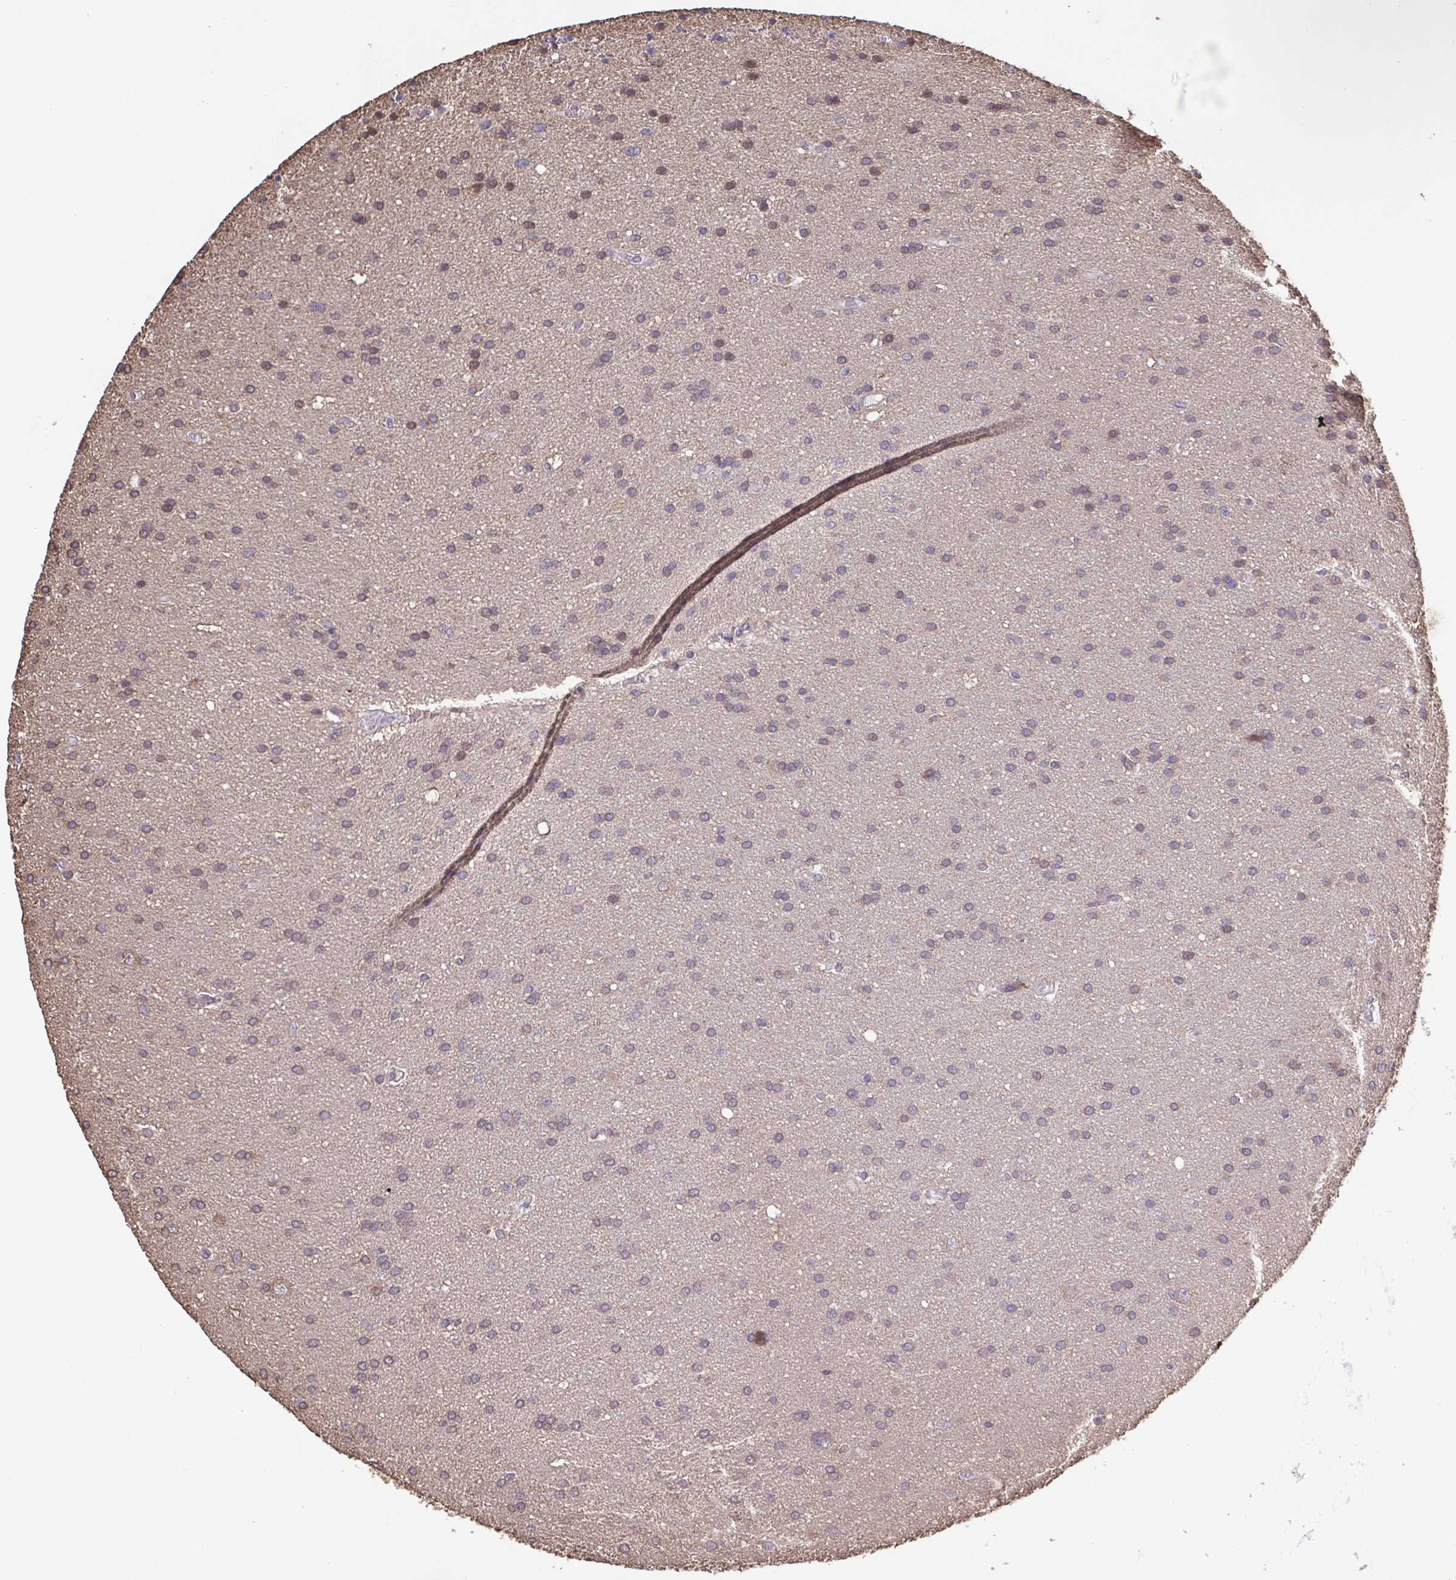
{"staining": {"intensity": "weak", "quantity": "25%-75%", "location": "cytoplasmic/membranous,nuclear"}, "tissue": "glioma", "cell_type": "Tumor cells", "image_type": "cancer", "snomed": [{"axis": "morphology", "description": "Glioma, malignant, Low grade"}, {"axis": "topography", "description": "Brain"}], "caption": "Protein expression analysis of human malignant glioma (low-grade) reveals weak cytoplasmic/membranous and nuclear positivity in about 25%-75% of tumor cells.", "gene": "ZNF200", "patient": {"sex": "female", "age": 54}}